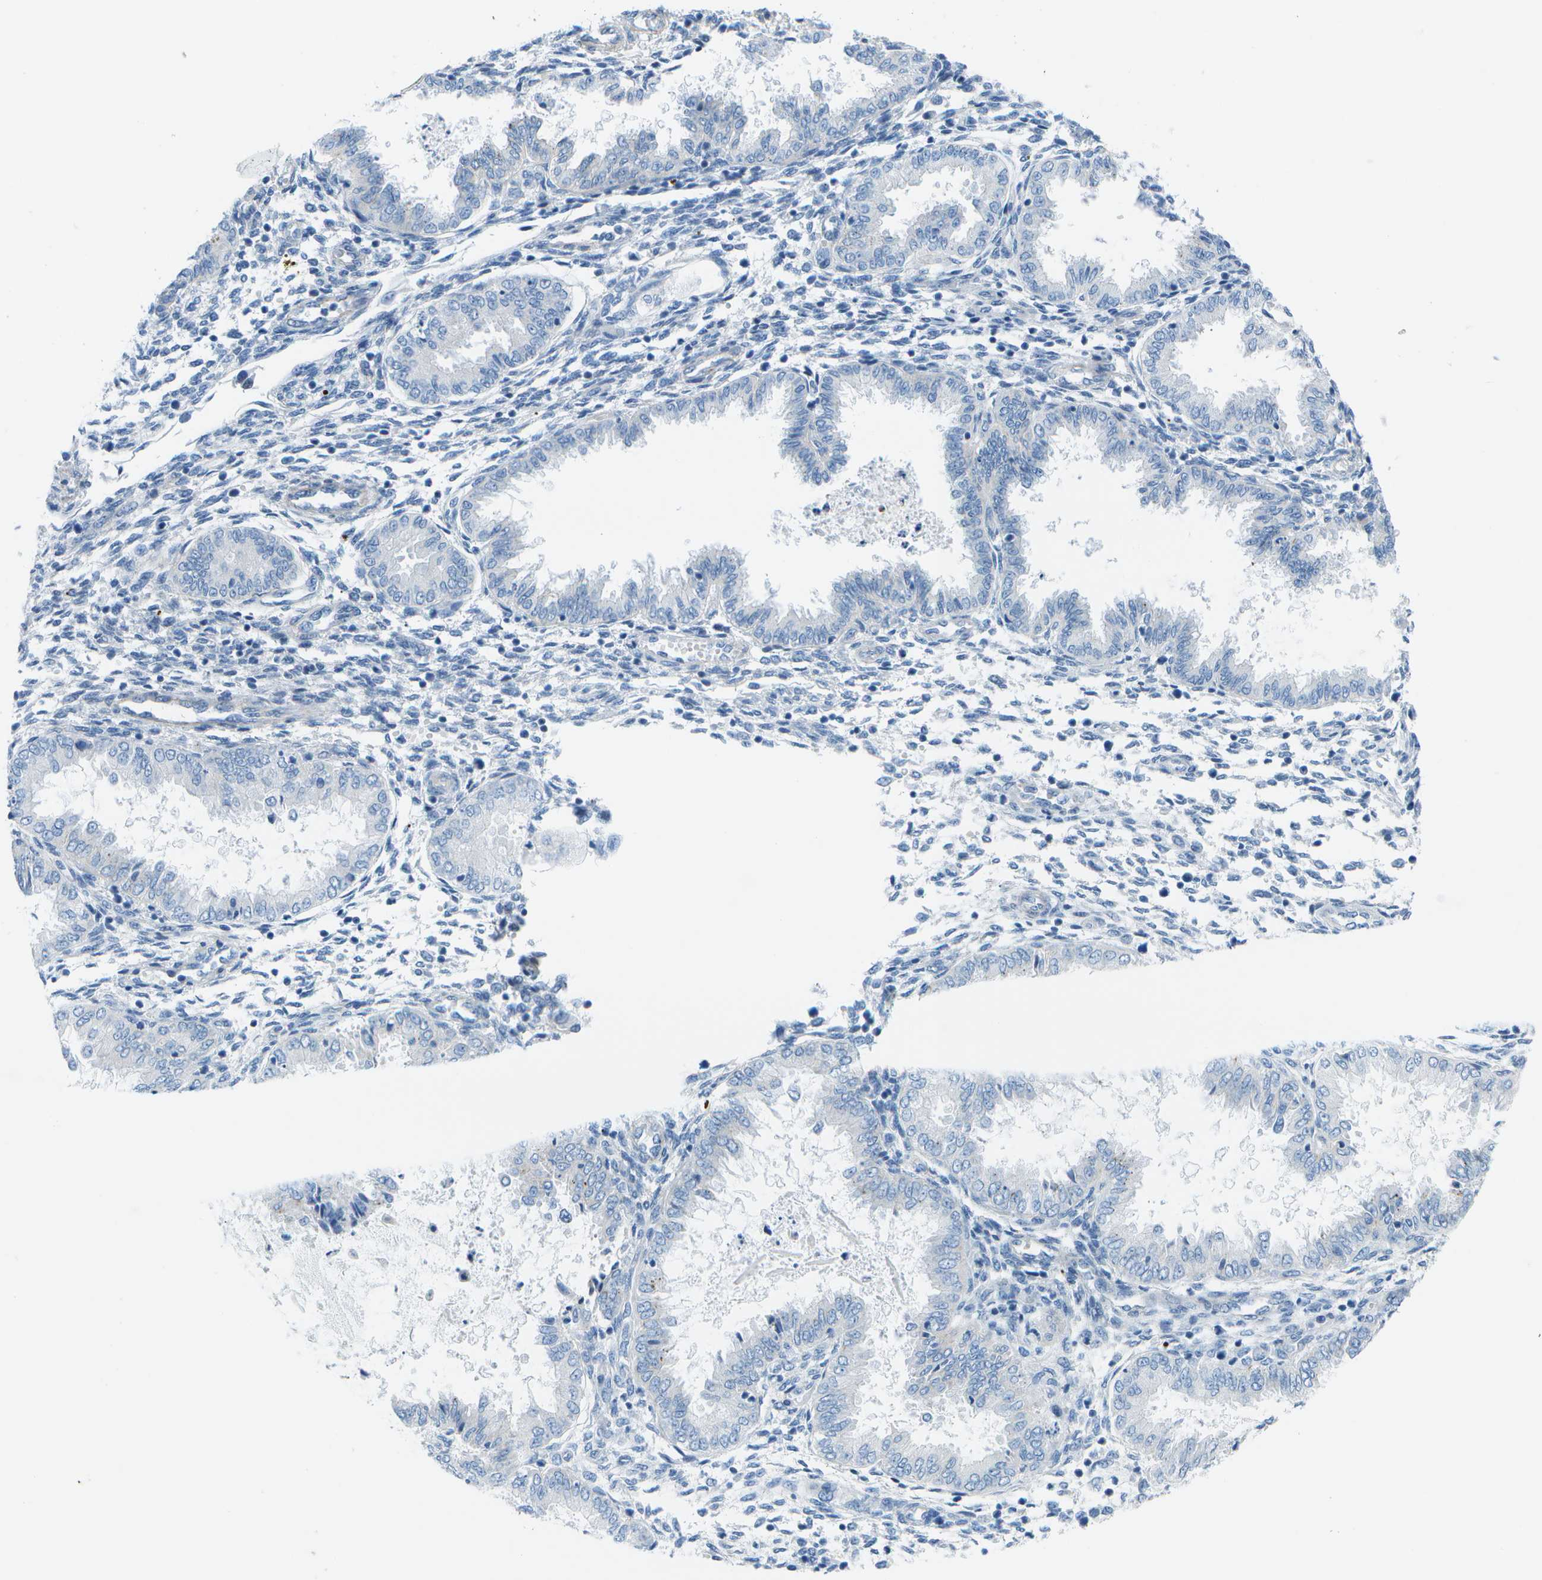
{"staining": {"intensity": "negative", "quantity": "none", "location": "none"}, "tissue": "endometrium", "cell_type": "Cells in endometrial stroma", "image_type": "normal", "snomed": [{"axis": "morphology", "description": "Normal tissue, NOS"}, {"axis": "topography", "description": "Endometrium"}], "caption": "This histopathology image is of unremarkable endometrium stained with immunohistochemistry to label a protein in brown with the nuclei are counter-stained blue. There is no expression in cells in endometrial stroma.", "gene": "SORBS3", "patient": {"sex": "female", "age": 33}}